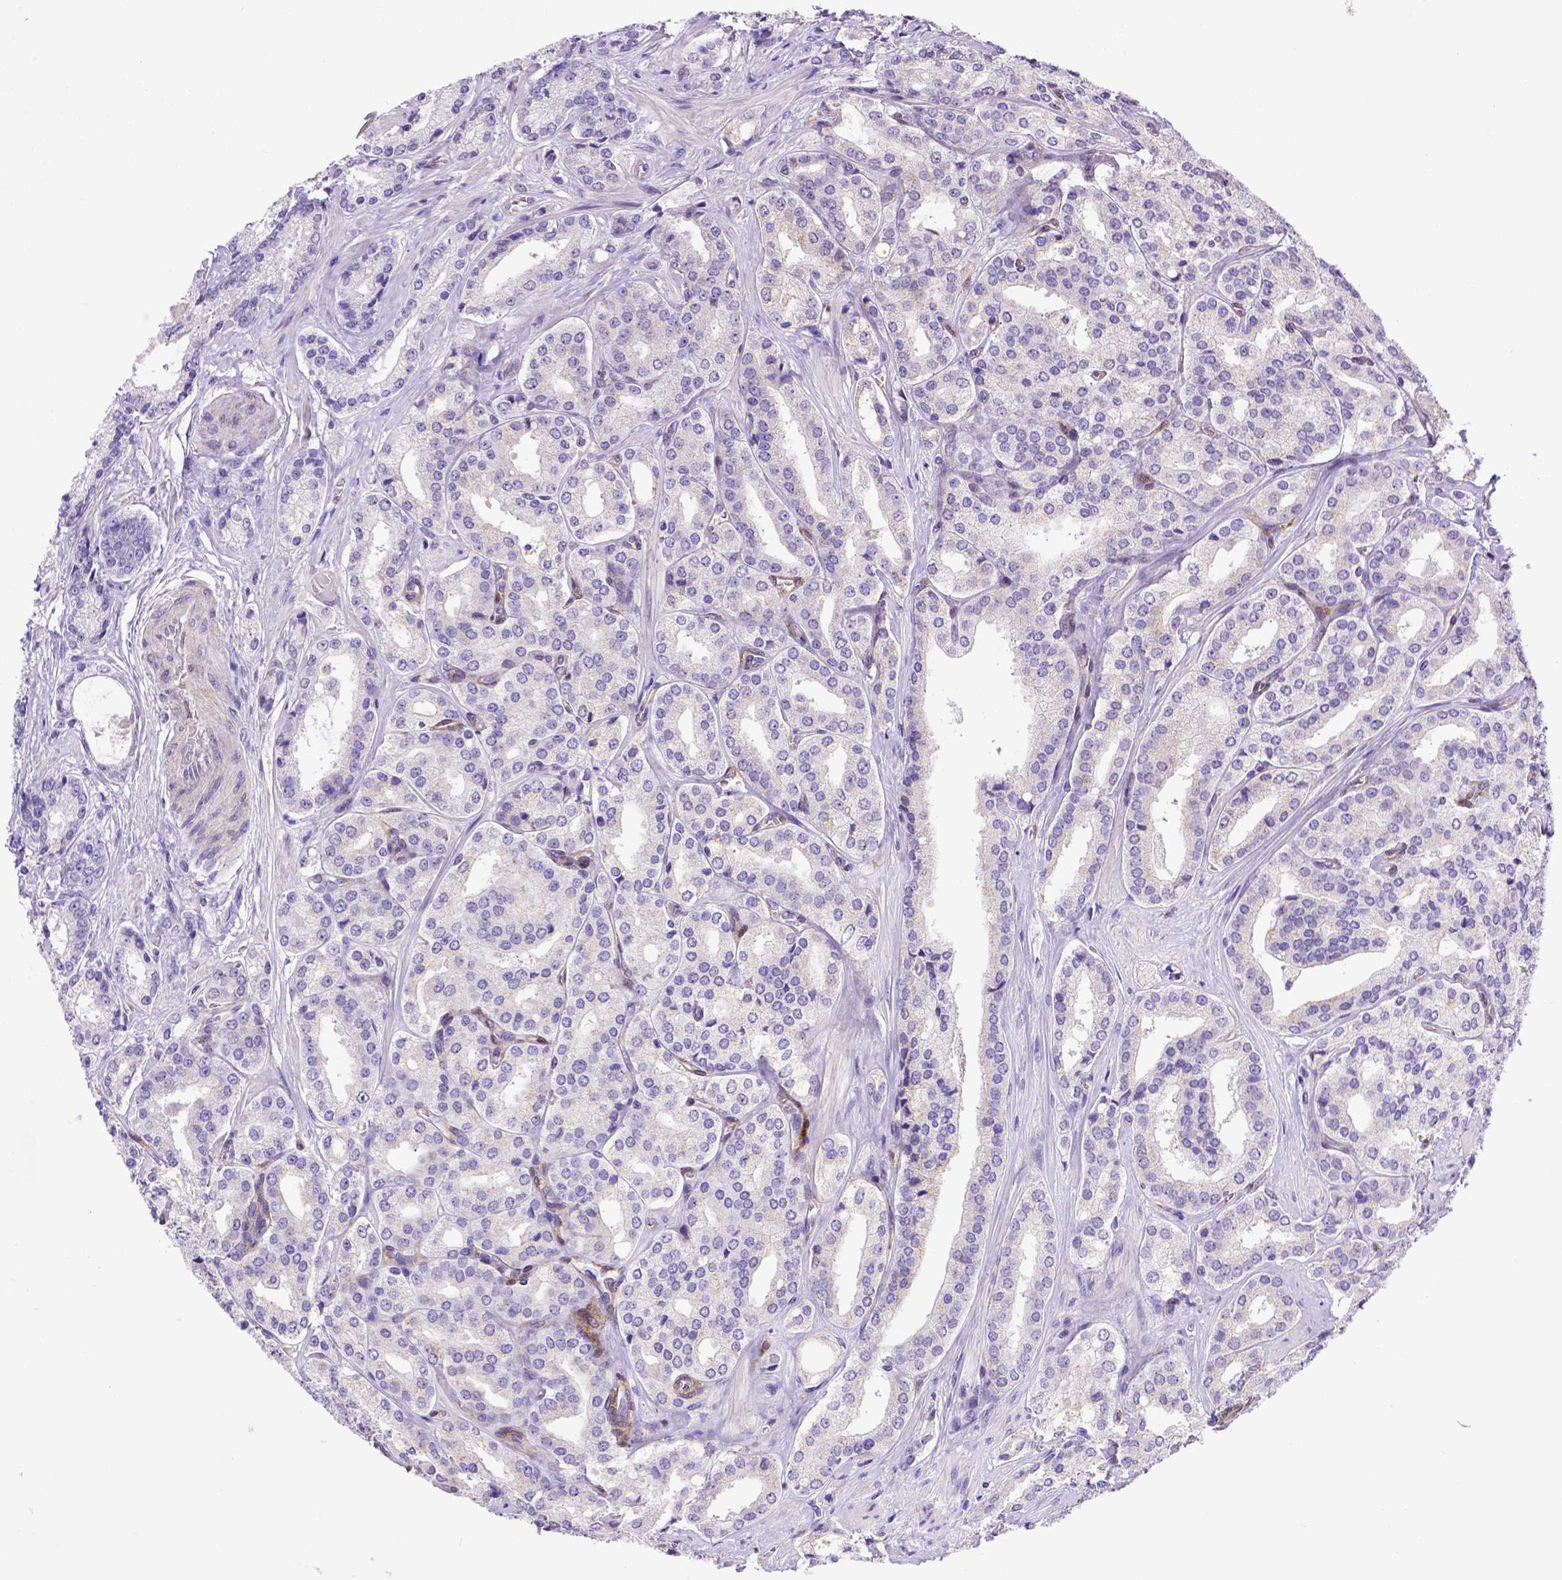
{"staining": {"intensity": "negative", "quantity": "none", "location": "none"}, "tissue": "prostate cancer", "cell_type": "Tumor cells", "image_type": "cancer", "snomed": [{"axis": "morphology", "description": "Adenocarcinoma, Low grade"}, {"axis": "topography", "description": "Prostate"}], "caption": "High power microscopy histopathology image of an IHC photomicrograph of adenocarcinoma (low-grade) (prostate), revealing no significant expression in tumor cells.", "gene": "BTN1A1", "patient": {"sex": "male", "age": 56}}